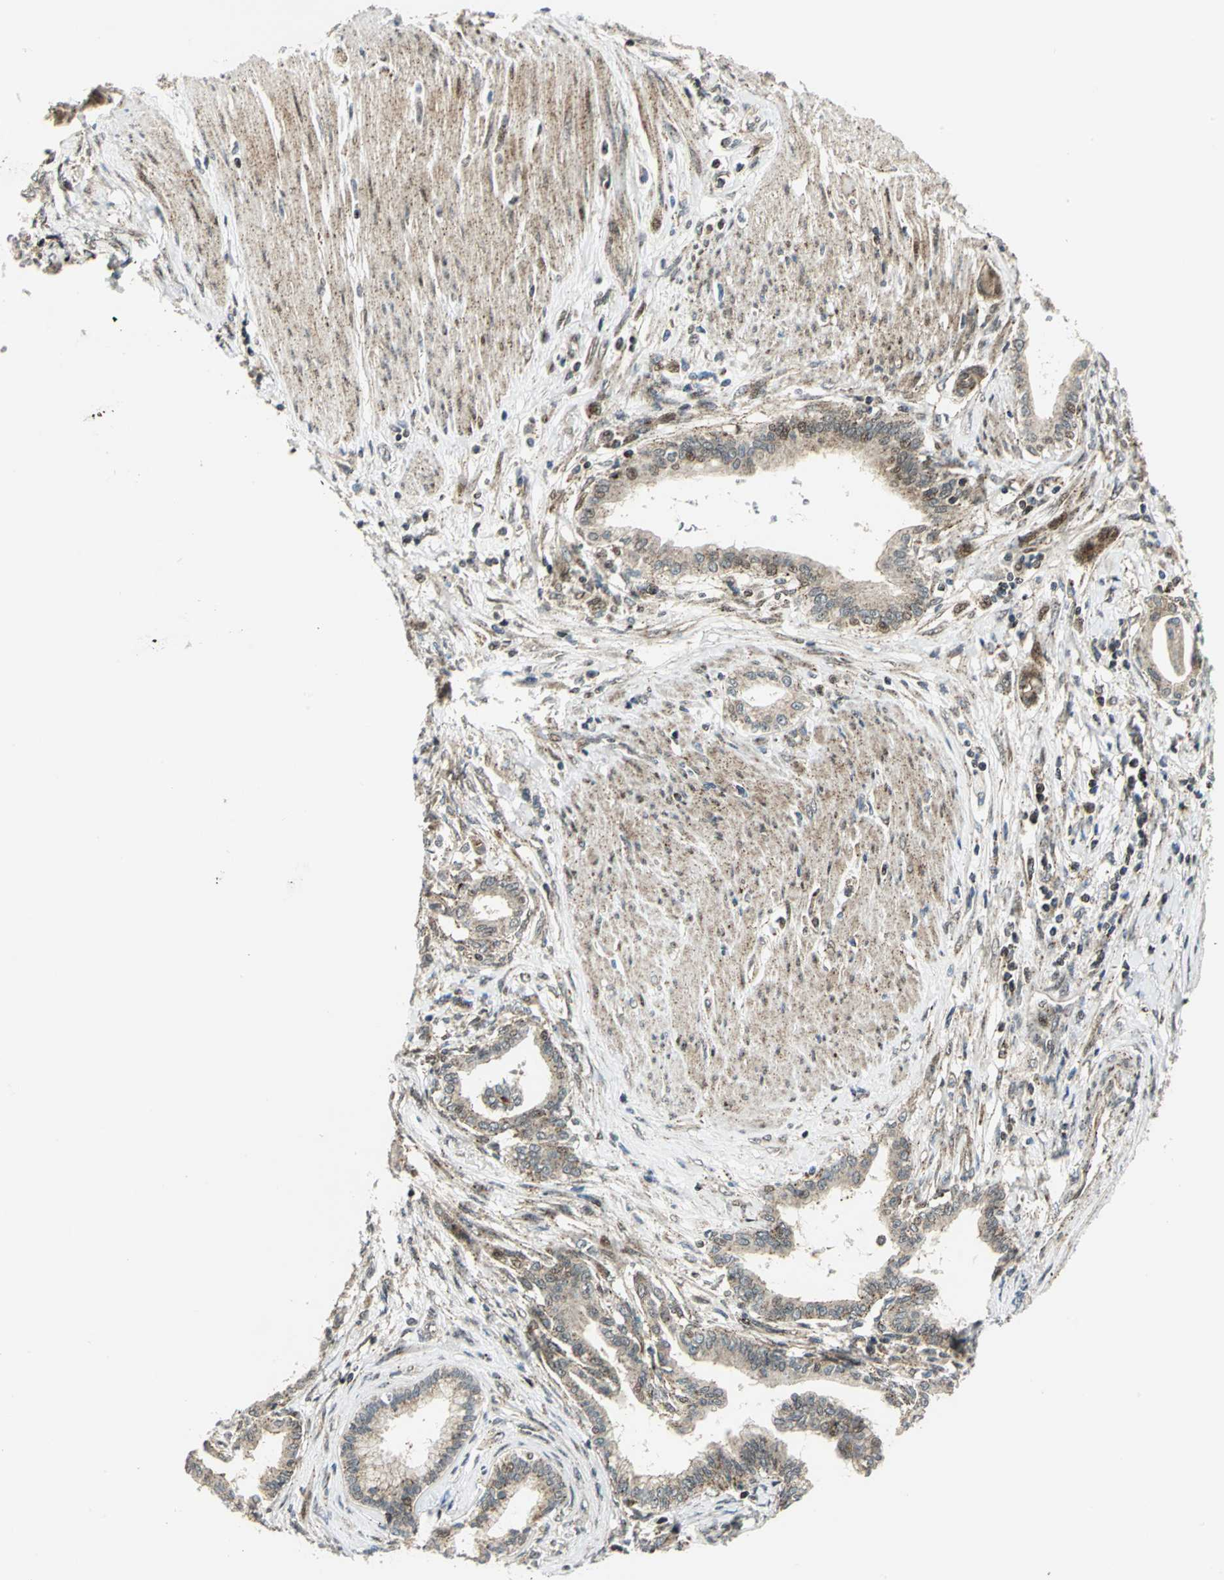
{"staining": {"intensity": "moderate", "quantity": ">75%", "location": "cytoplasmic/membranous,nuclear"}, "tissue": "pancreatic cancer", "cell_type": "Tumor cells", "image_type": "cancer", "snomed": [{"axis": "morphology", "description": "Adenocarcinoma, NOS"}, {"axis": "topography", "description": "Pancreas"}], "caption": "A brown stain highlights moderate cytoplasmic/membranous and nuclear positivity of a protein in human adenocarcinoma (pancreatic) tumor cells.", "gene": "ATP6V1A", "patient": {"sex": "female", "age": 64}}